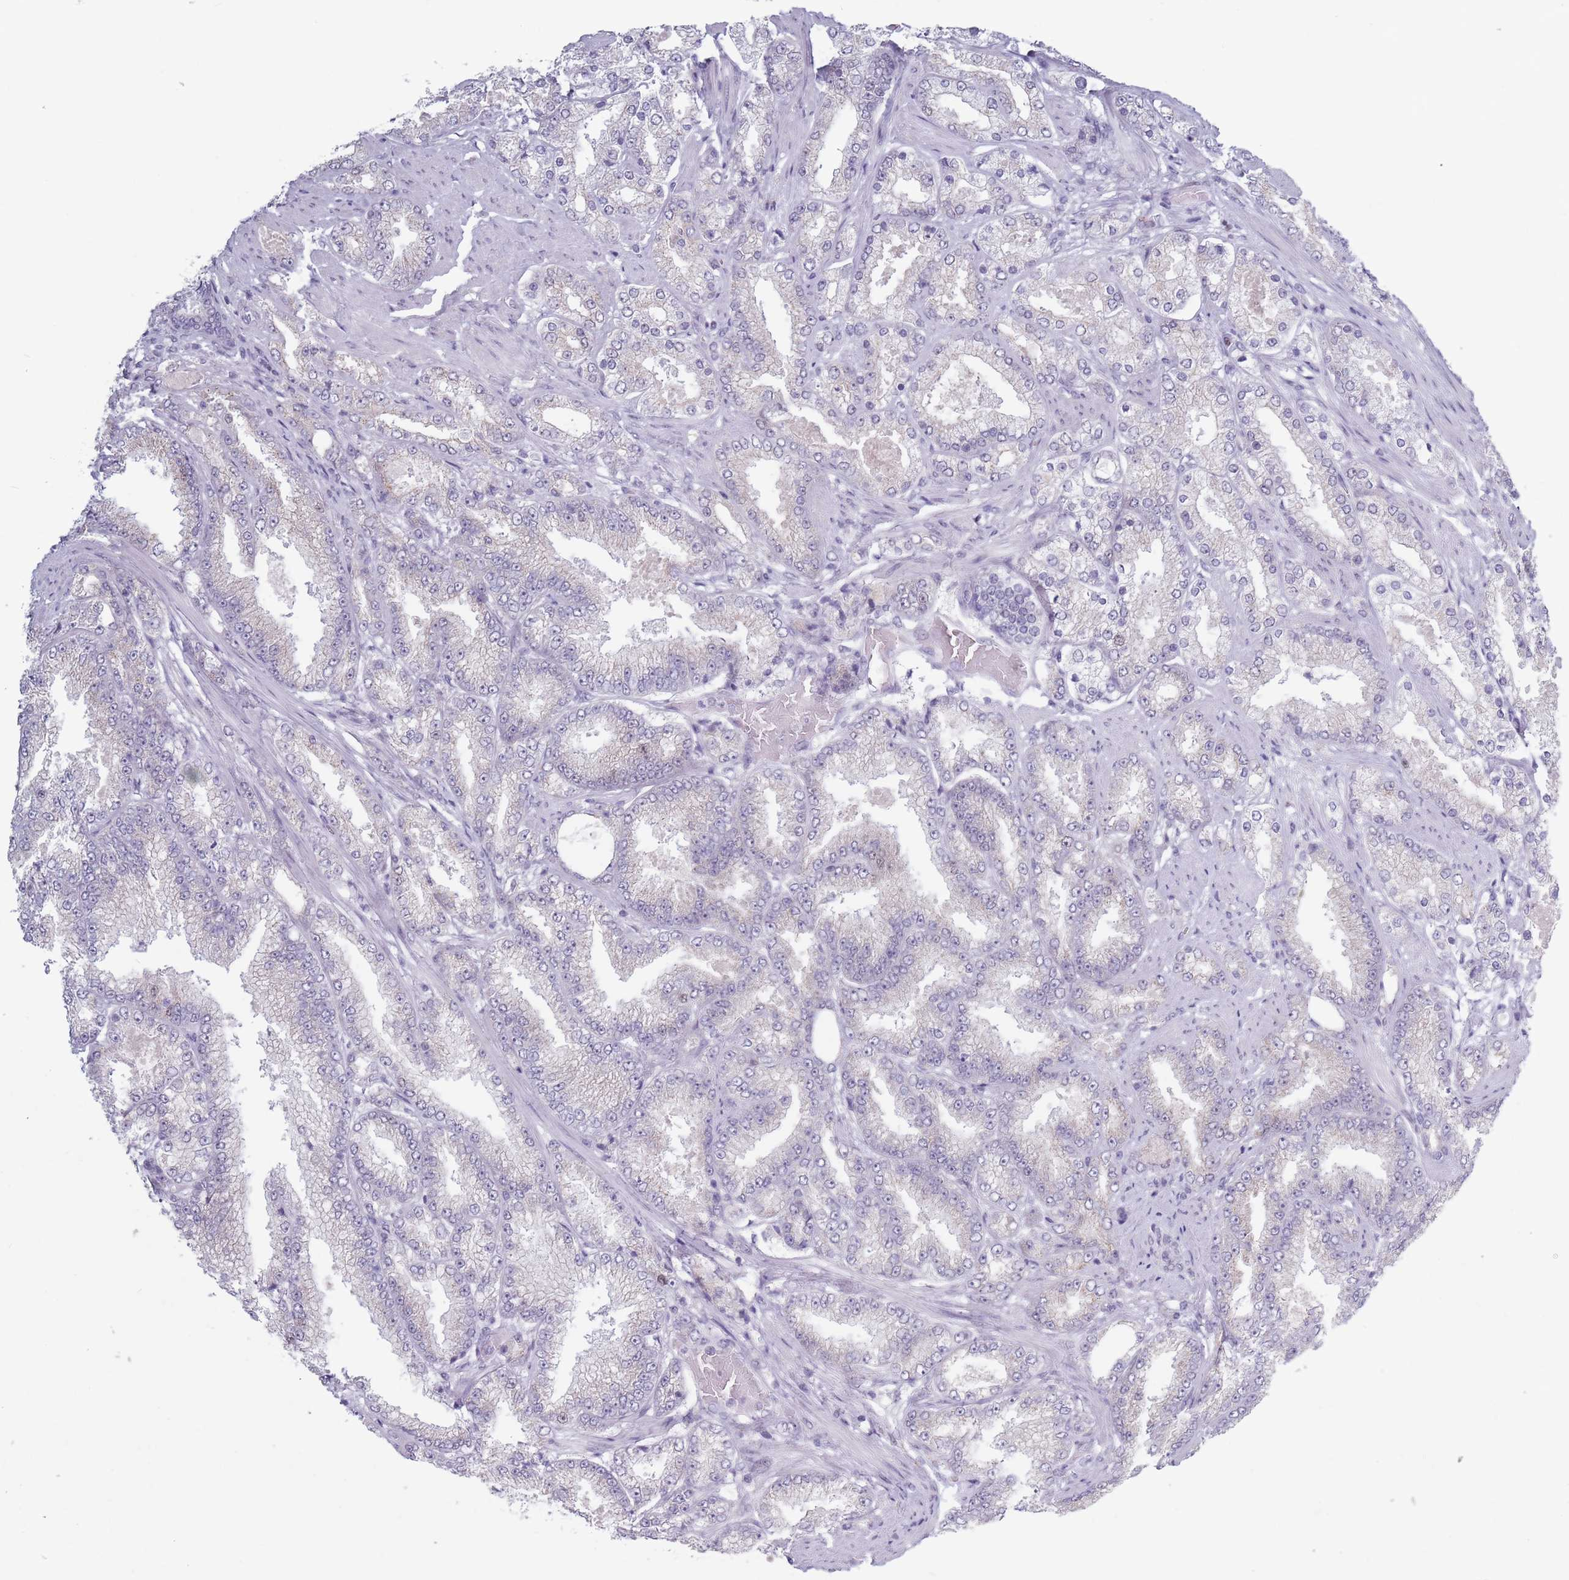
{"staining": {"intensity": "negative", "quantity": "none", "location": "none"}, "tissue": "prostate cancer", "cell_type": "Tumor cells", "image_type": "cancer", "snomed": [{"axis": "morphology", "description": "Adenocarcinoma, High grade"}, {"axis": "topography", "description": "Prostate"}], "caption": "Immunohistochemistry (IHC) image of human prostate cancer (high-grade adenocarcinoma) stained for a protein (brown), which displays no staining in tumor cells.", "gene": "ZKSCAN2", "patient": {"sex": "male", "age": 68}}